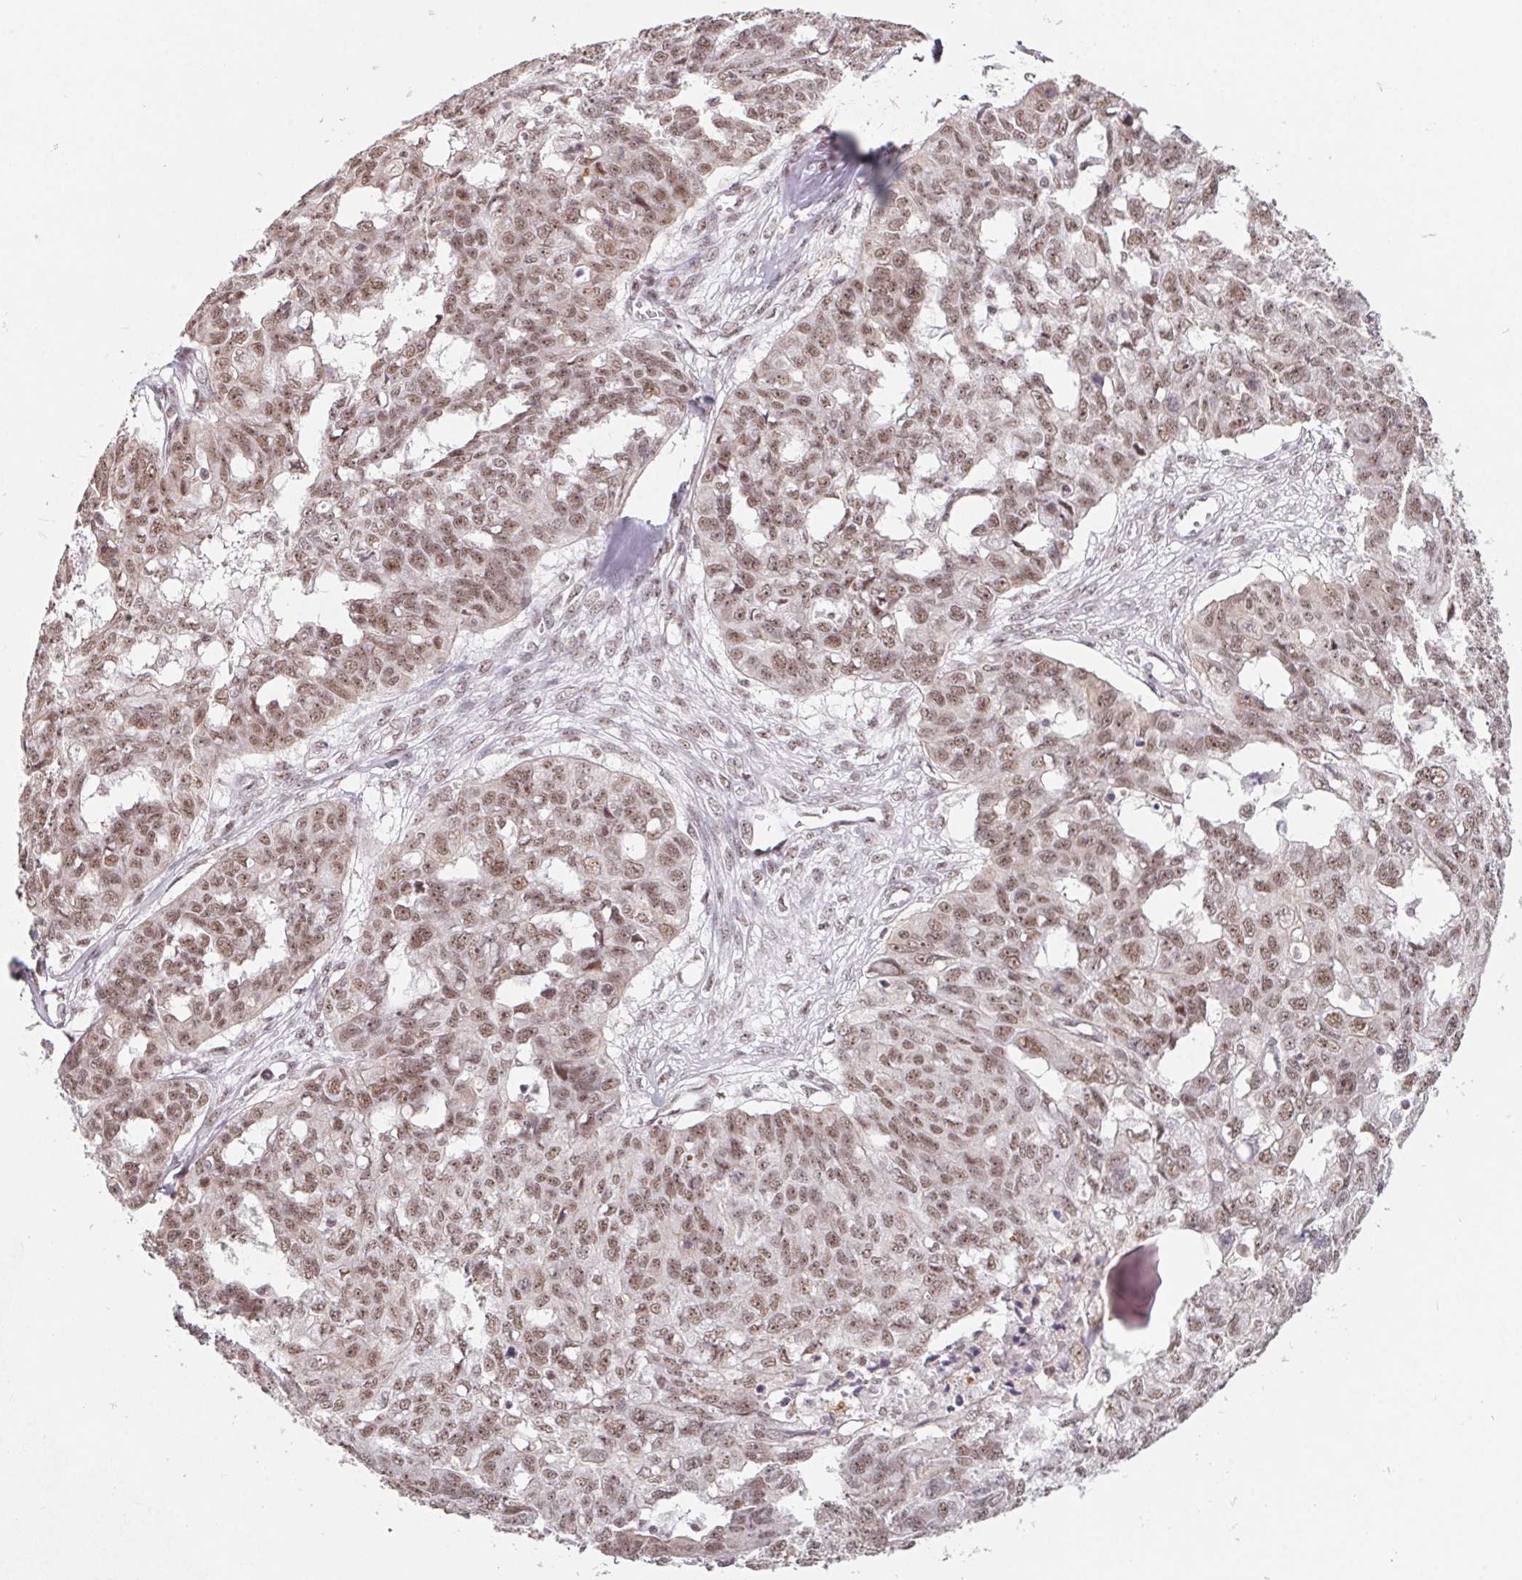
{"staining": {"intensity": "moderate", "quantity": ">75%", "location": "nuclear"}, "tissue": "ovarian cancer", "cell_type": "Tumor cells", "image_type": "cancer", "snomed": [{"axis": "morphology", "description": "Carcinoma, endometroid"}, {"axis": "topography", "description": "Ovary"}], "caption": "Immunohistochemical staining of human ovarian cancer reveals moderate nuclear protein positivity in approximately >75% of tumor cells.", "gene": "TCERG1", "patient": {"sex": "female", "age": 70}}